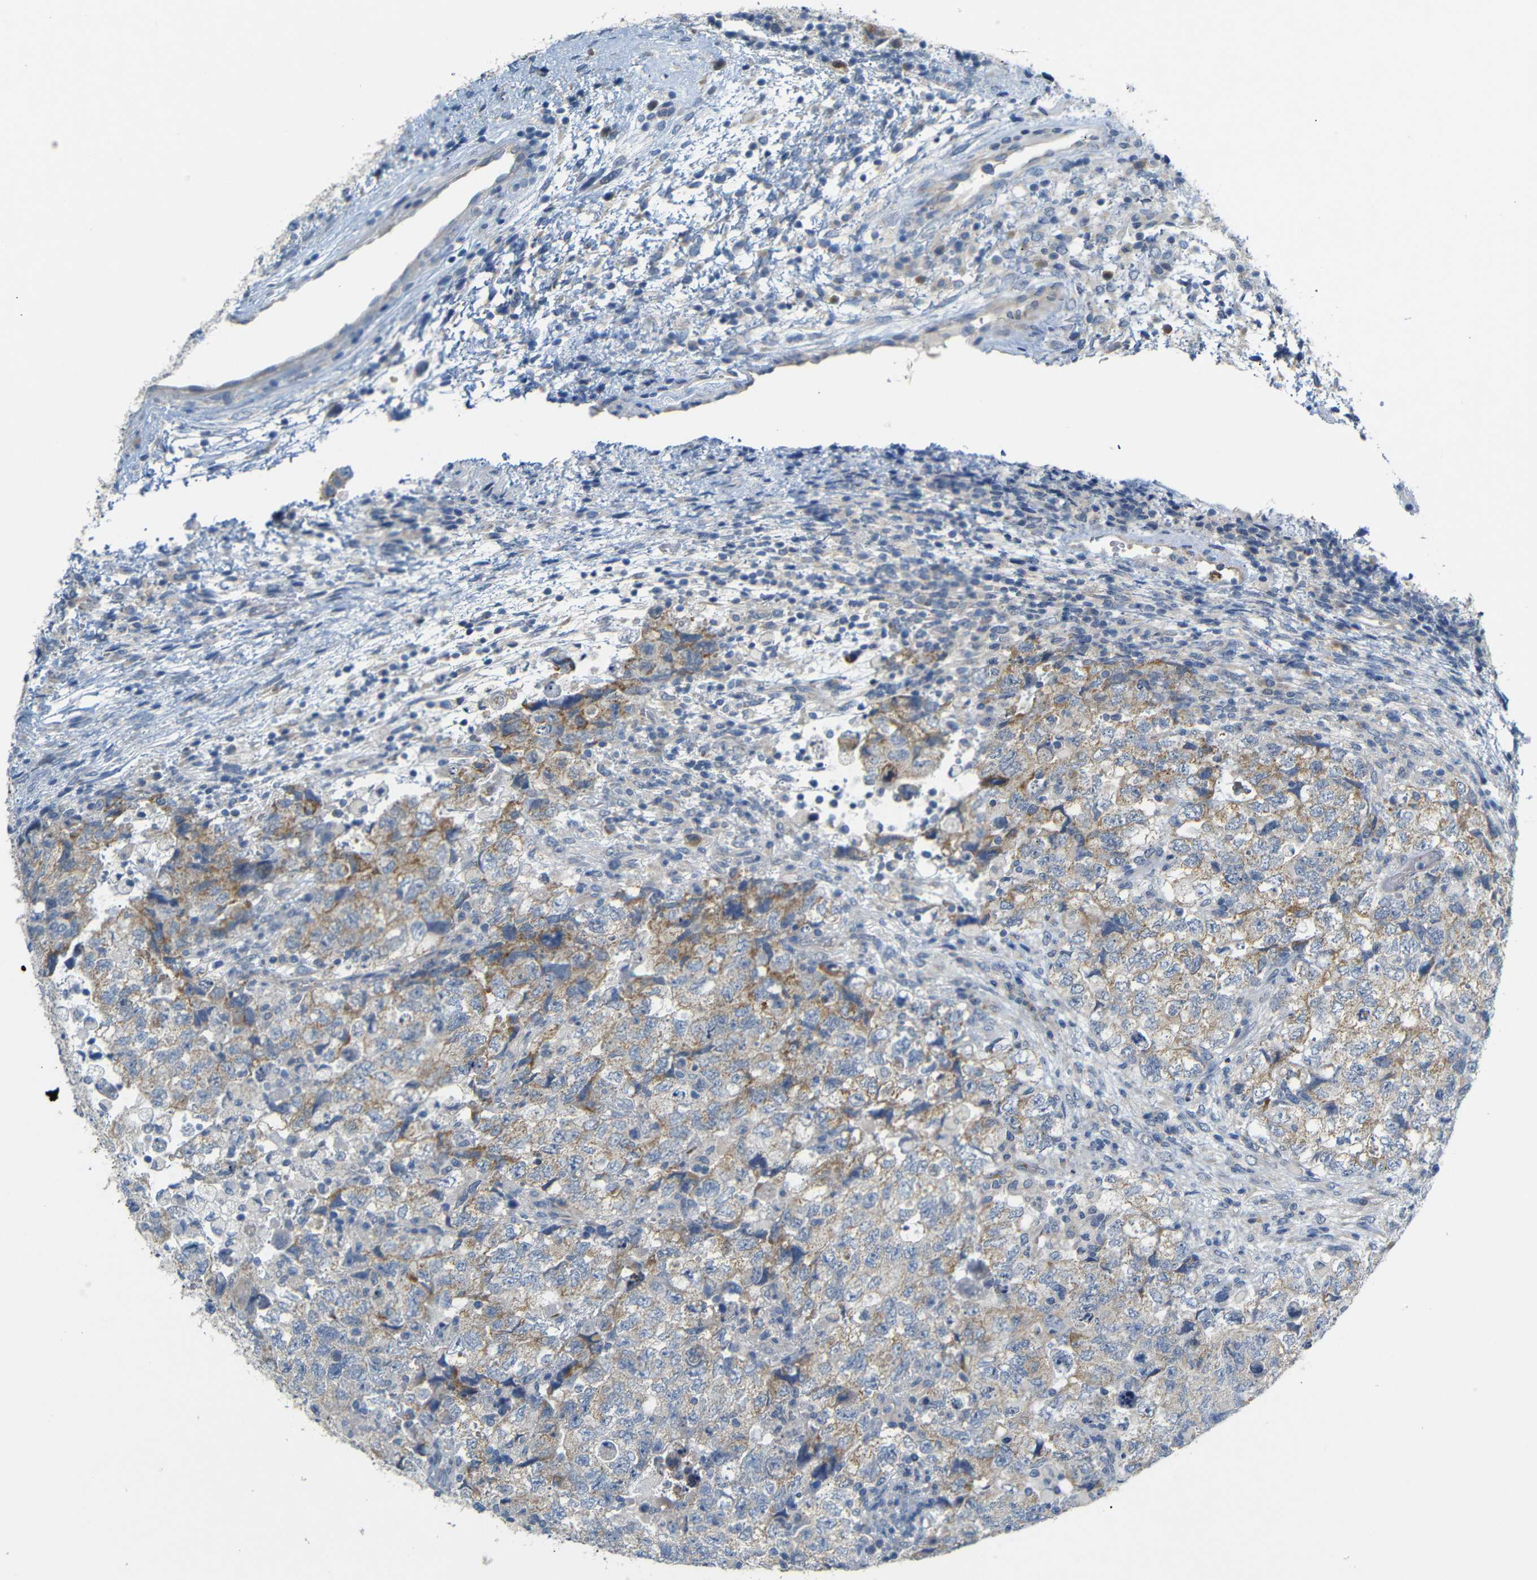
{"staining": {"intensity": "weak", "quantity": "25%-75%", "location": "cytoplasmic/membranous"}, "tissue": "testis cancer", "cell_type": "Tumor cells", "image_type": "cancer", "snomed": [{"axis": "morphology", "description": "Carcinoma, Embryonal, NOS"}, {"axis": "topography", "description": "Testis"}], "caption": "Testis cancer stained with immunohistochemistry reveals weak cytoplasmic/membranous staining in approximately 25%-75% of tumor cells.", "gene": "TBC1D32", "patient": {"sex": "male", "age": 36}}